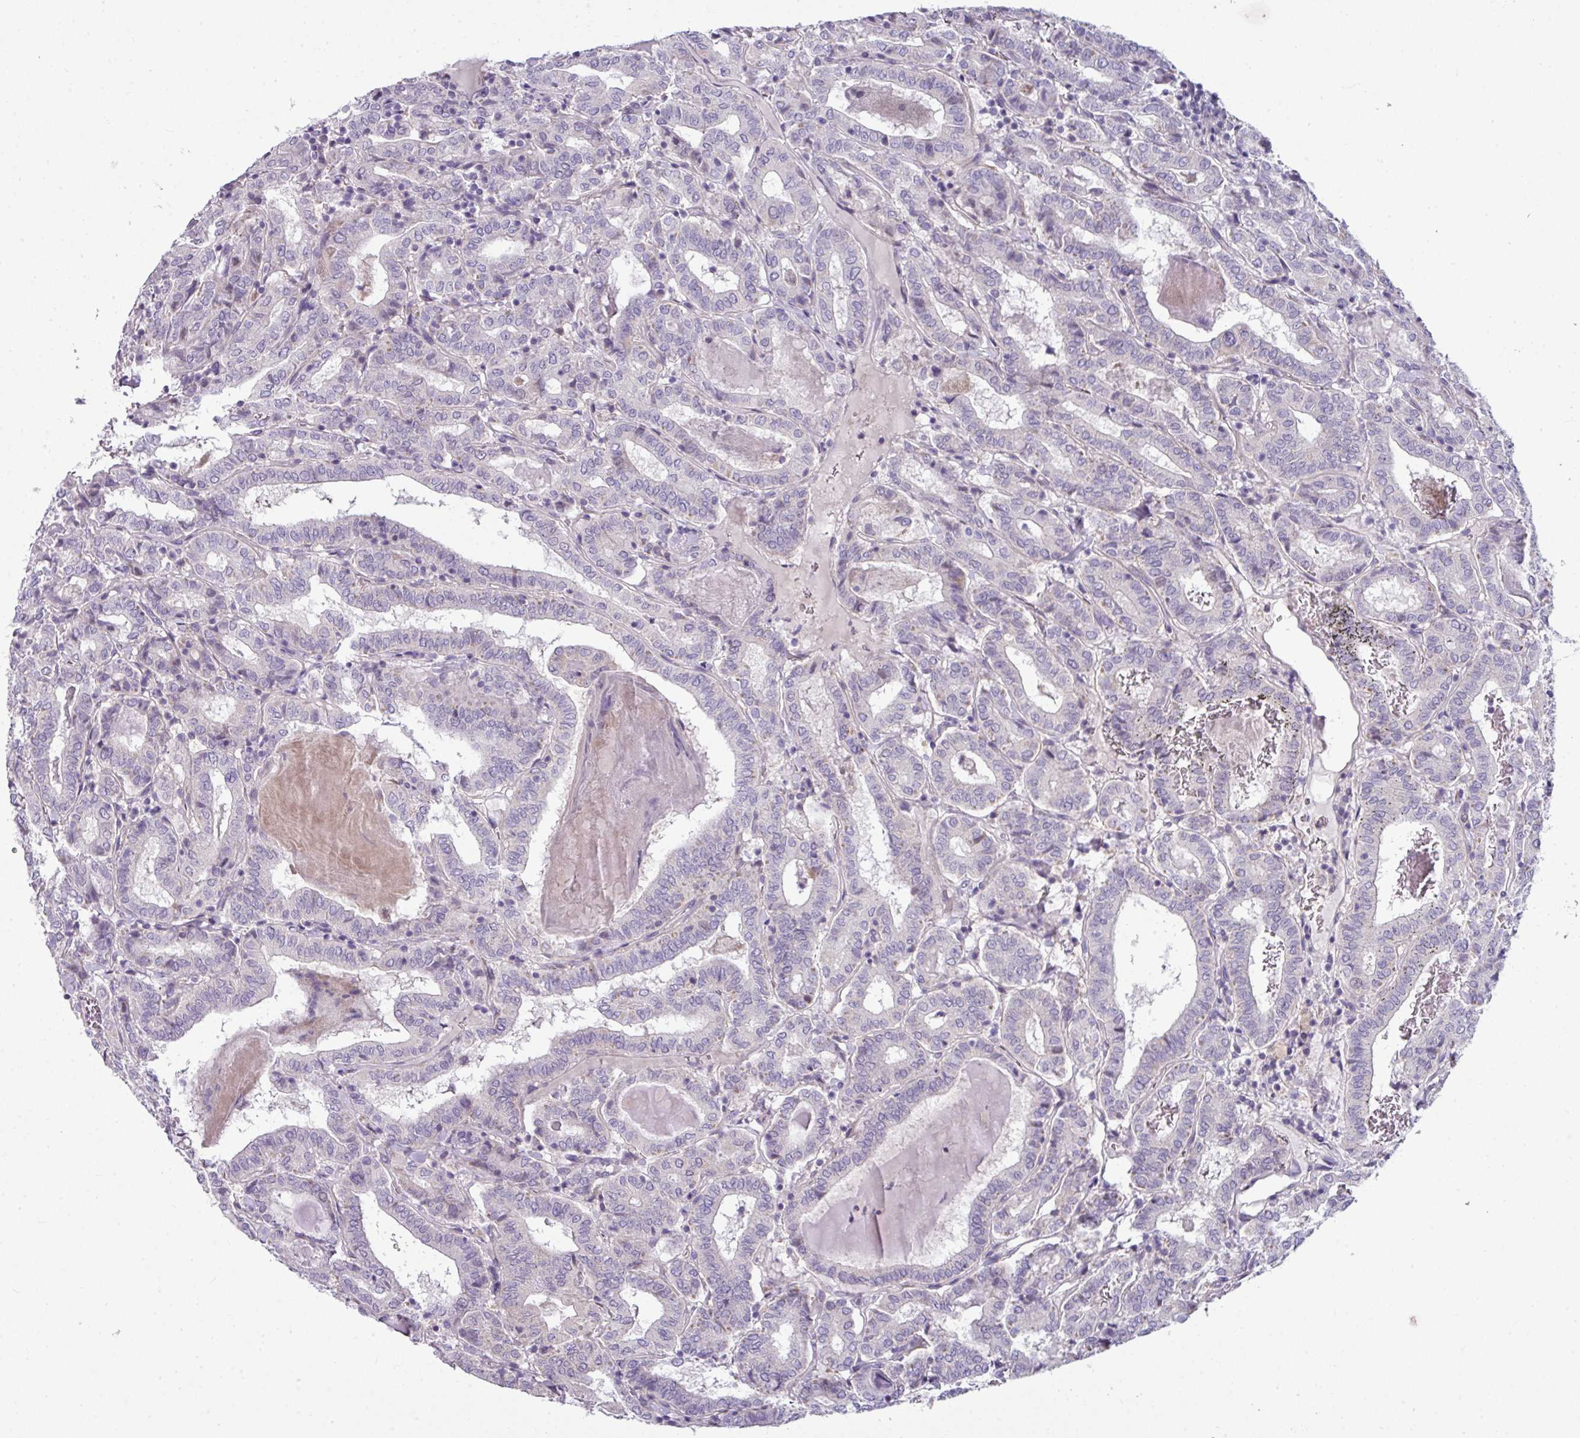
{"staining": {"intensity": "negative", "quantity": "none", "location": "none"}, "tissue": "thyroid cancer", "cell_type": "Tumor cells", "image_type": "cancer", "snomed": [{"axis": "morphology", "description": "Papillary adenocarcinoma, NOS"}, {"axis": "topography", "description": "Thyroid gland"}], "caption": "The histopathology image reveals no significant expression in tumor cells of papillary adenocarcinoma (thyroid). The staining is performed using DAB brown chromogen with nuclei counter-stained in using hematoxylin.", "gene": "STAT5A", "patient": {"sex": "female", "age": 72}}